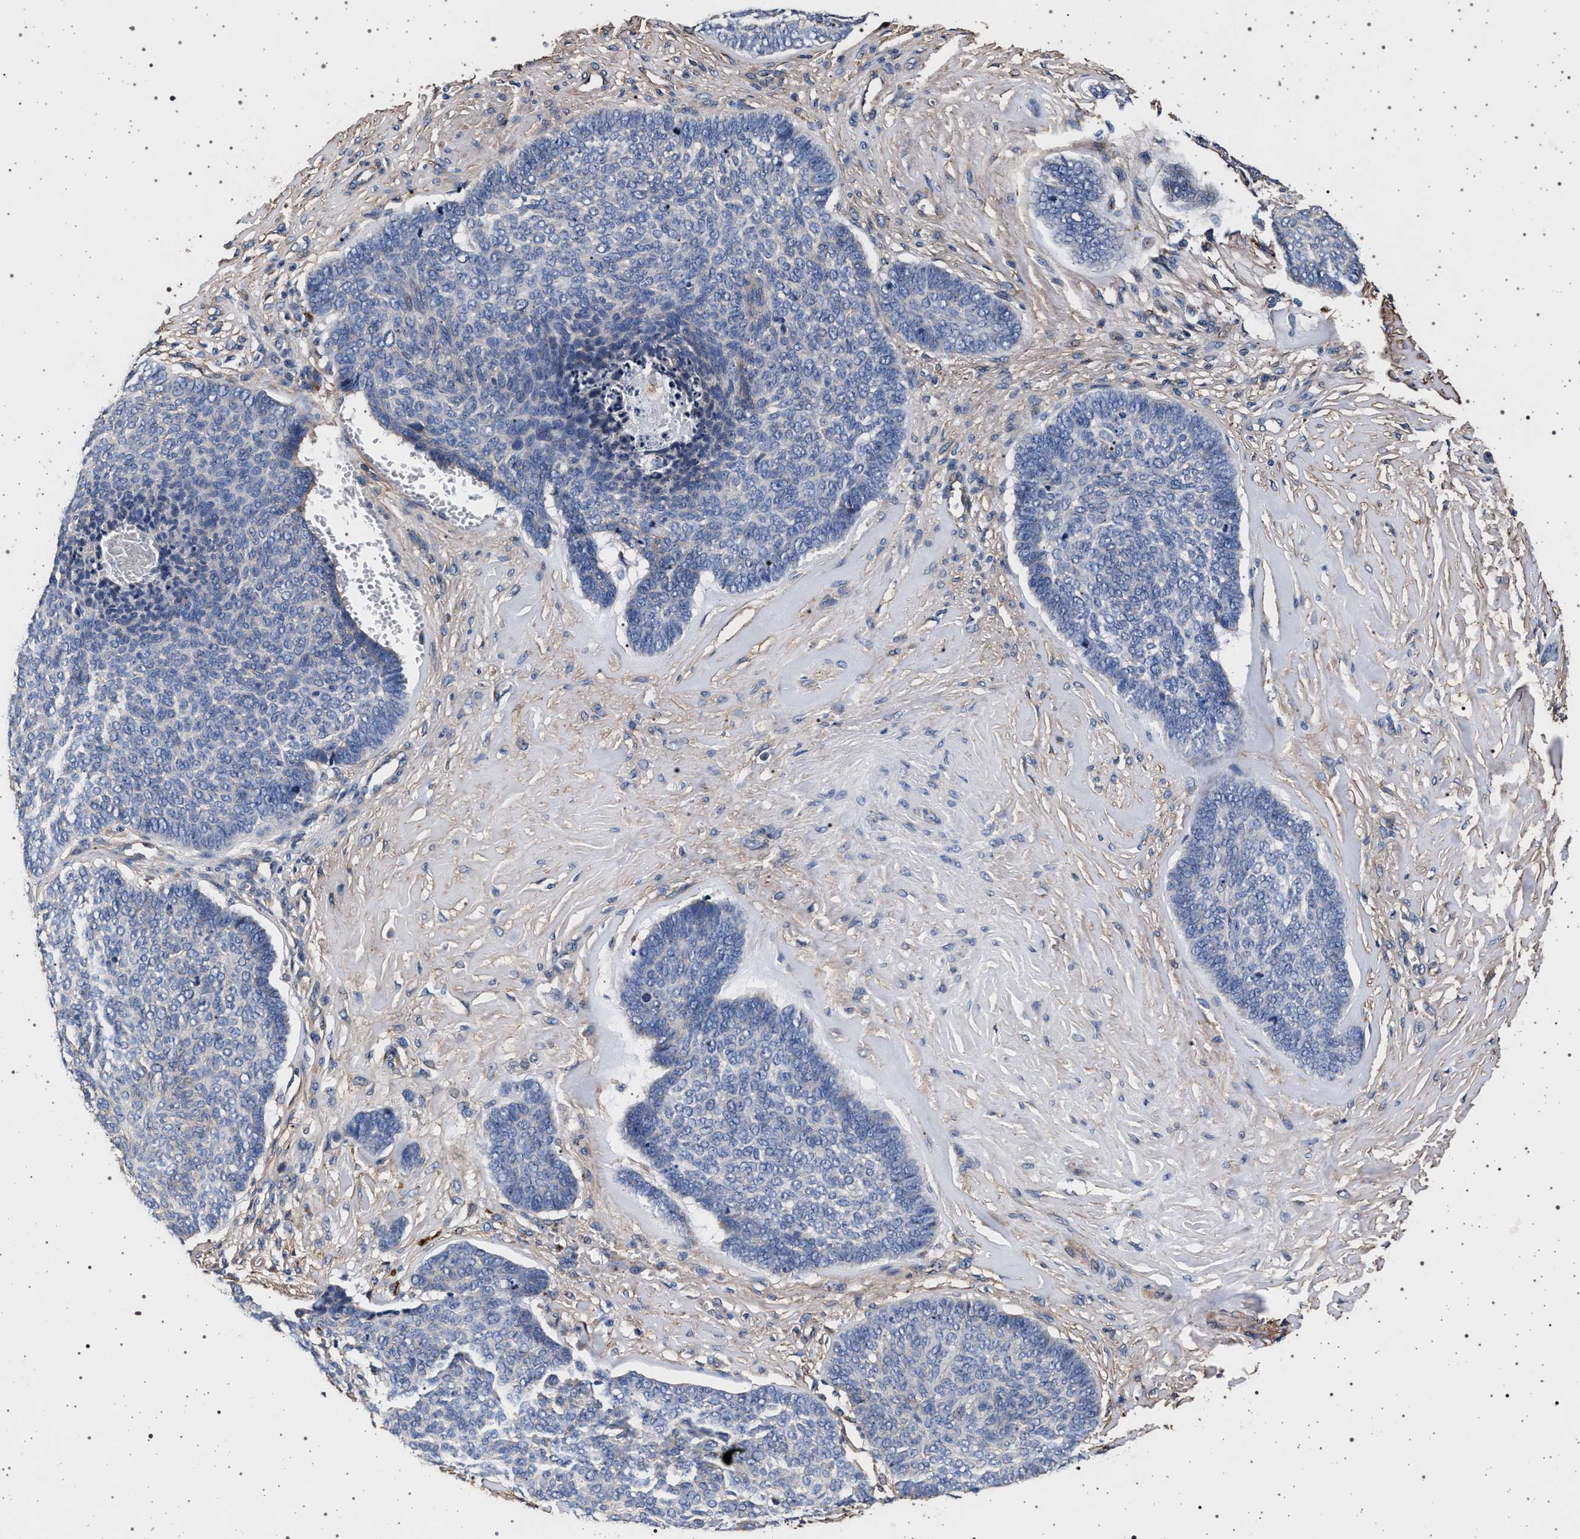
{"staining": {"intensity": "negative", "quantity": "none", "location": "none"}, "tissue": "skin cancer", "cell_type": "Tumor cells", "image_type": "cancer", "snomed": [{"axis": "morphology", "description": "Basal cell carcinoma"}, {"axis": "topography", "description": "Skin"}], "caption": "Skin basal cell carcinoma stained for a protein using immunohistochemistry (IHC) shows no expression tumor cells.", "gene": "KCNK6", "patient": {"sex": "male", "age": 84}}